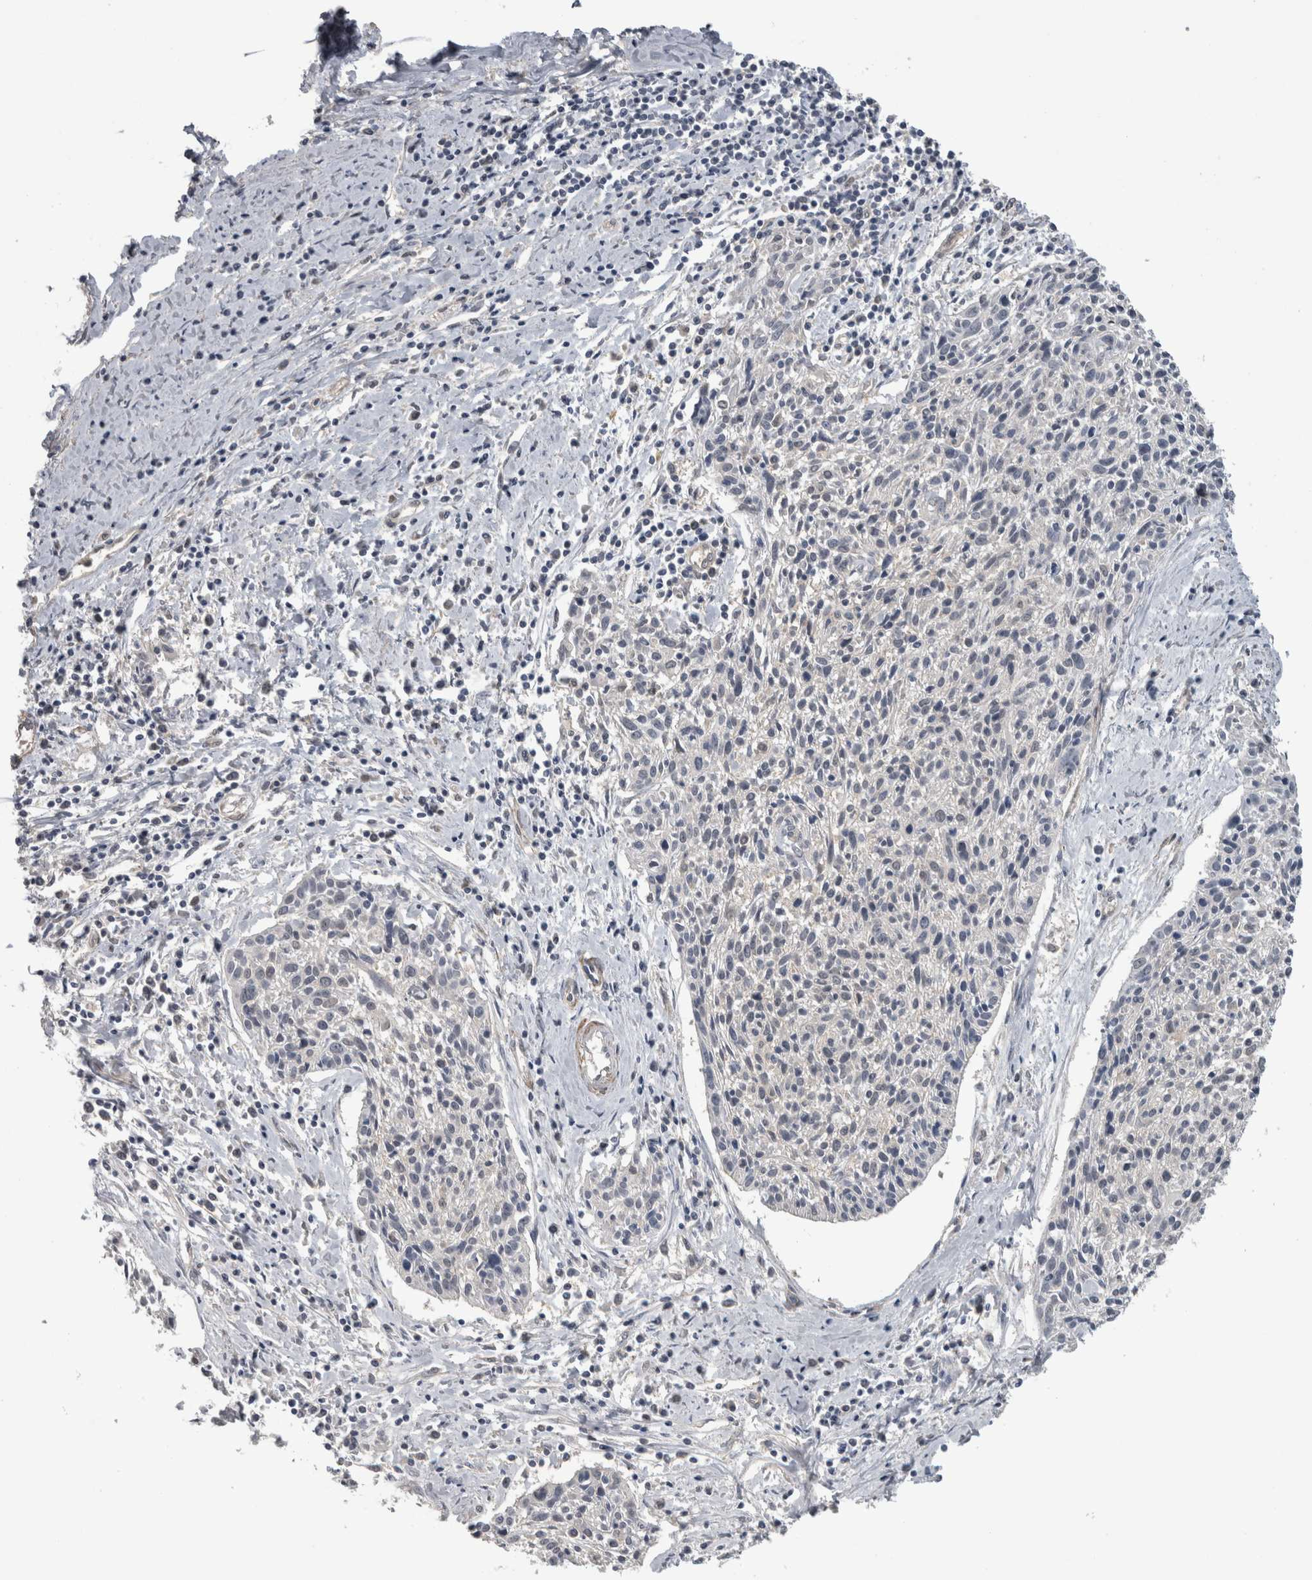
{"staining": {"intensity": "negative", "quantity": "none", "location": "none"}, "tissue": "cervical cancer", "cell_type": "Tumor cells", "image_type": "cancer", "snomed": [{"axis": "morphology", "description": "Squamous cell carcinoma, NOS"}, {"axis": "topography", "description": "Cervix"}], "caption": "A high-resolution photomicrograph shows IHC staining of cervical cancer (squamous cell carcinoma), which demonstrates no significant expression in tumor cells.", "gene": "NAPRT", "patient": {"sex": "female", "age": 51}}